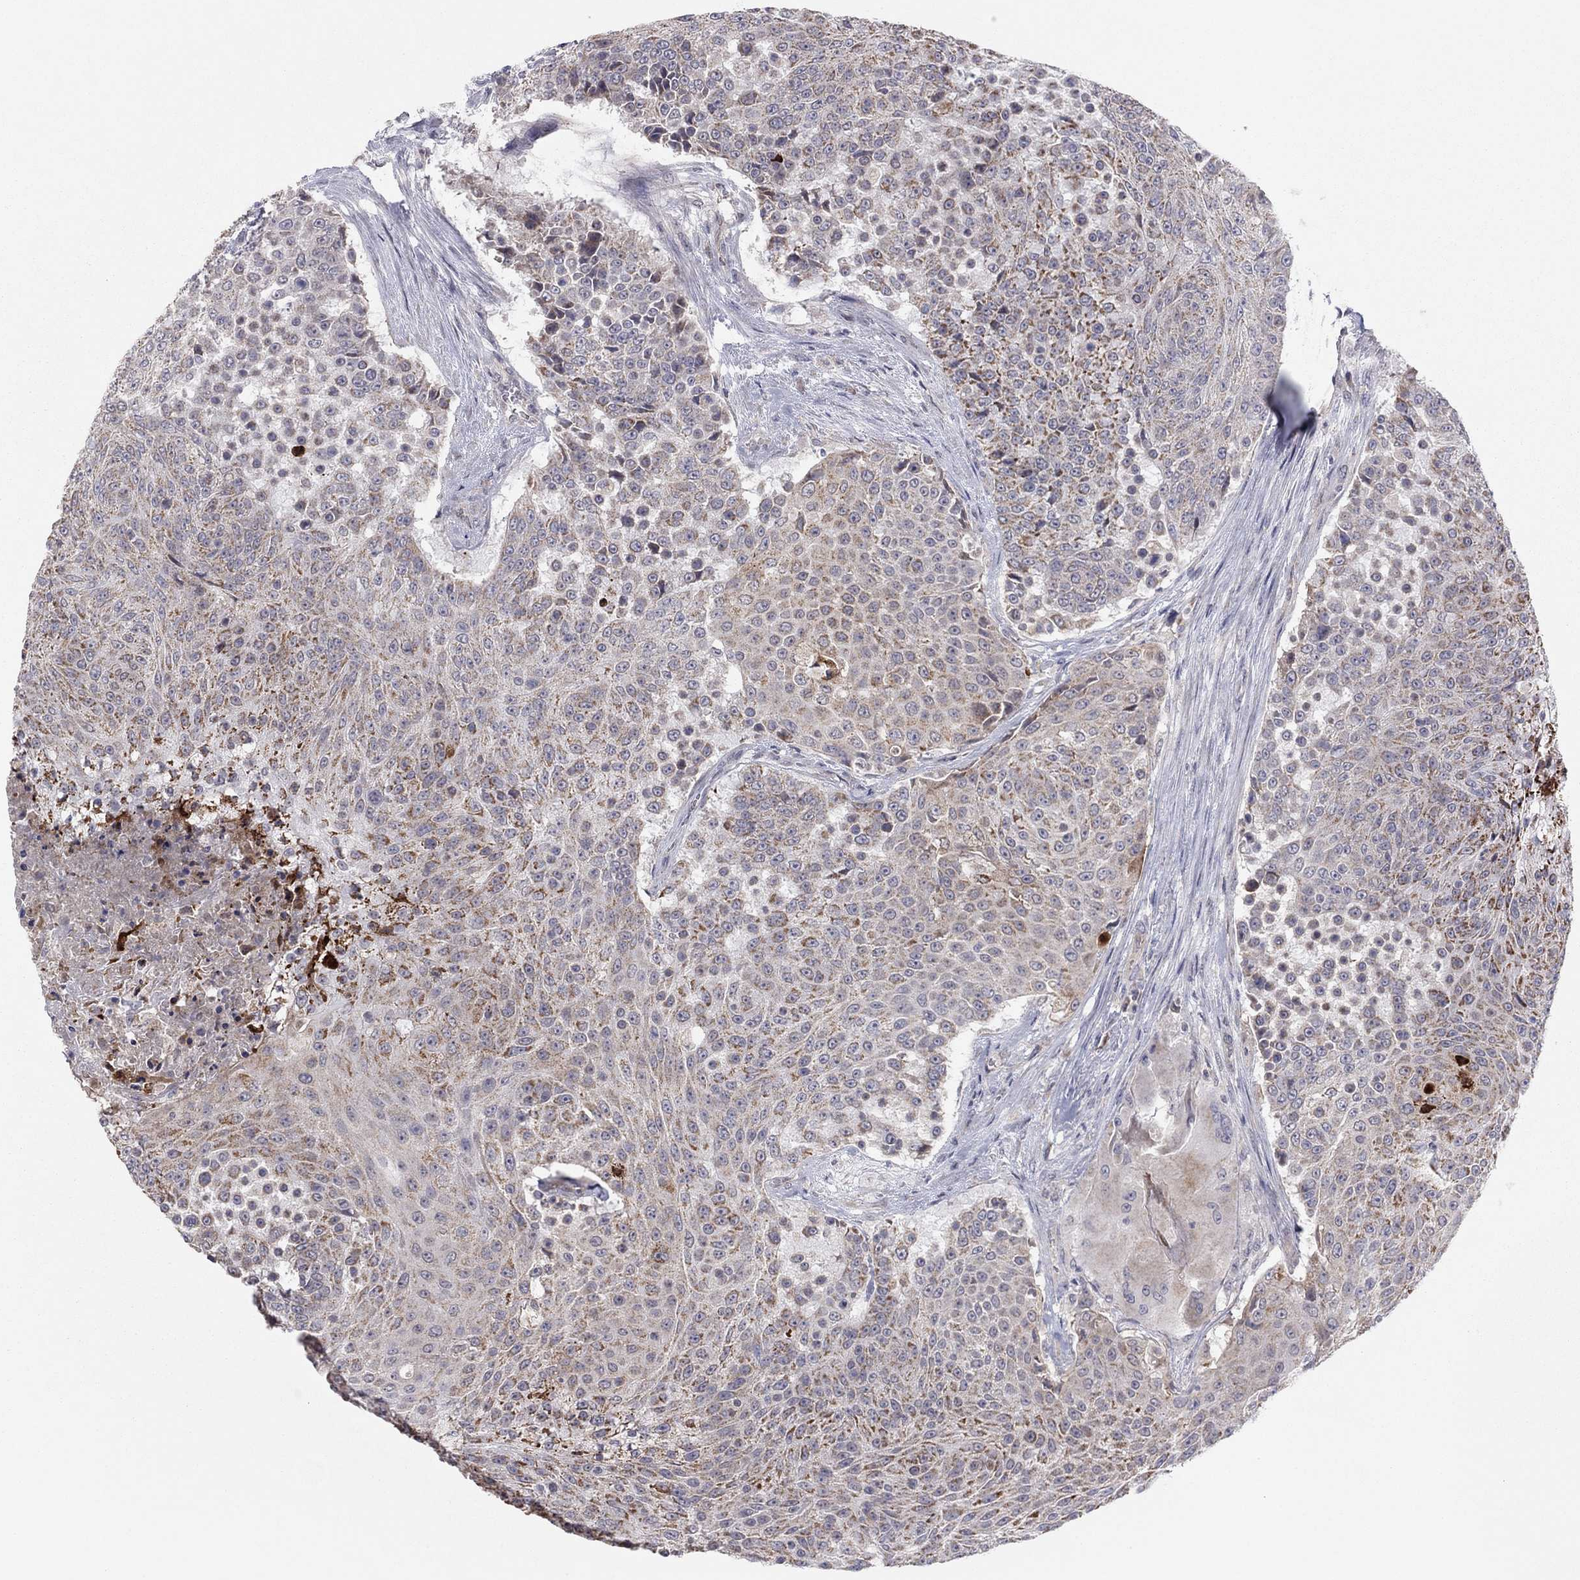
{"staining": {"intensity": "moderate", "quantity": "<25%", "location": "cytoplasmic/membranous"}, "tissue": "urothelial cancer", "cell_type": "Tumor cells", "image_type": "cancer", "snomed": [{"axis": "morphology", "description": "Urothelial carcinoma, High grade"}, {"axis": "topography", "description": "Urinary bladder"}], "caption": "This photomicrograph shows urothelial cancer stained with immunohistochemistry (IHC) to label a protein in brown. The cytoplasmic/membranous of tumor cells show moderate positivity for the protein. Nuclei are counter-stained blue.", "gene": "CRACDL", "patient": {"sex": "female", "age": 63}}